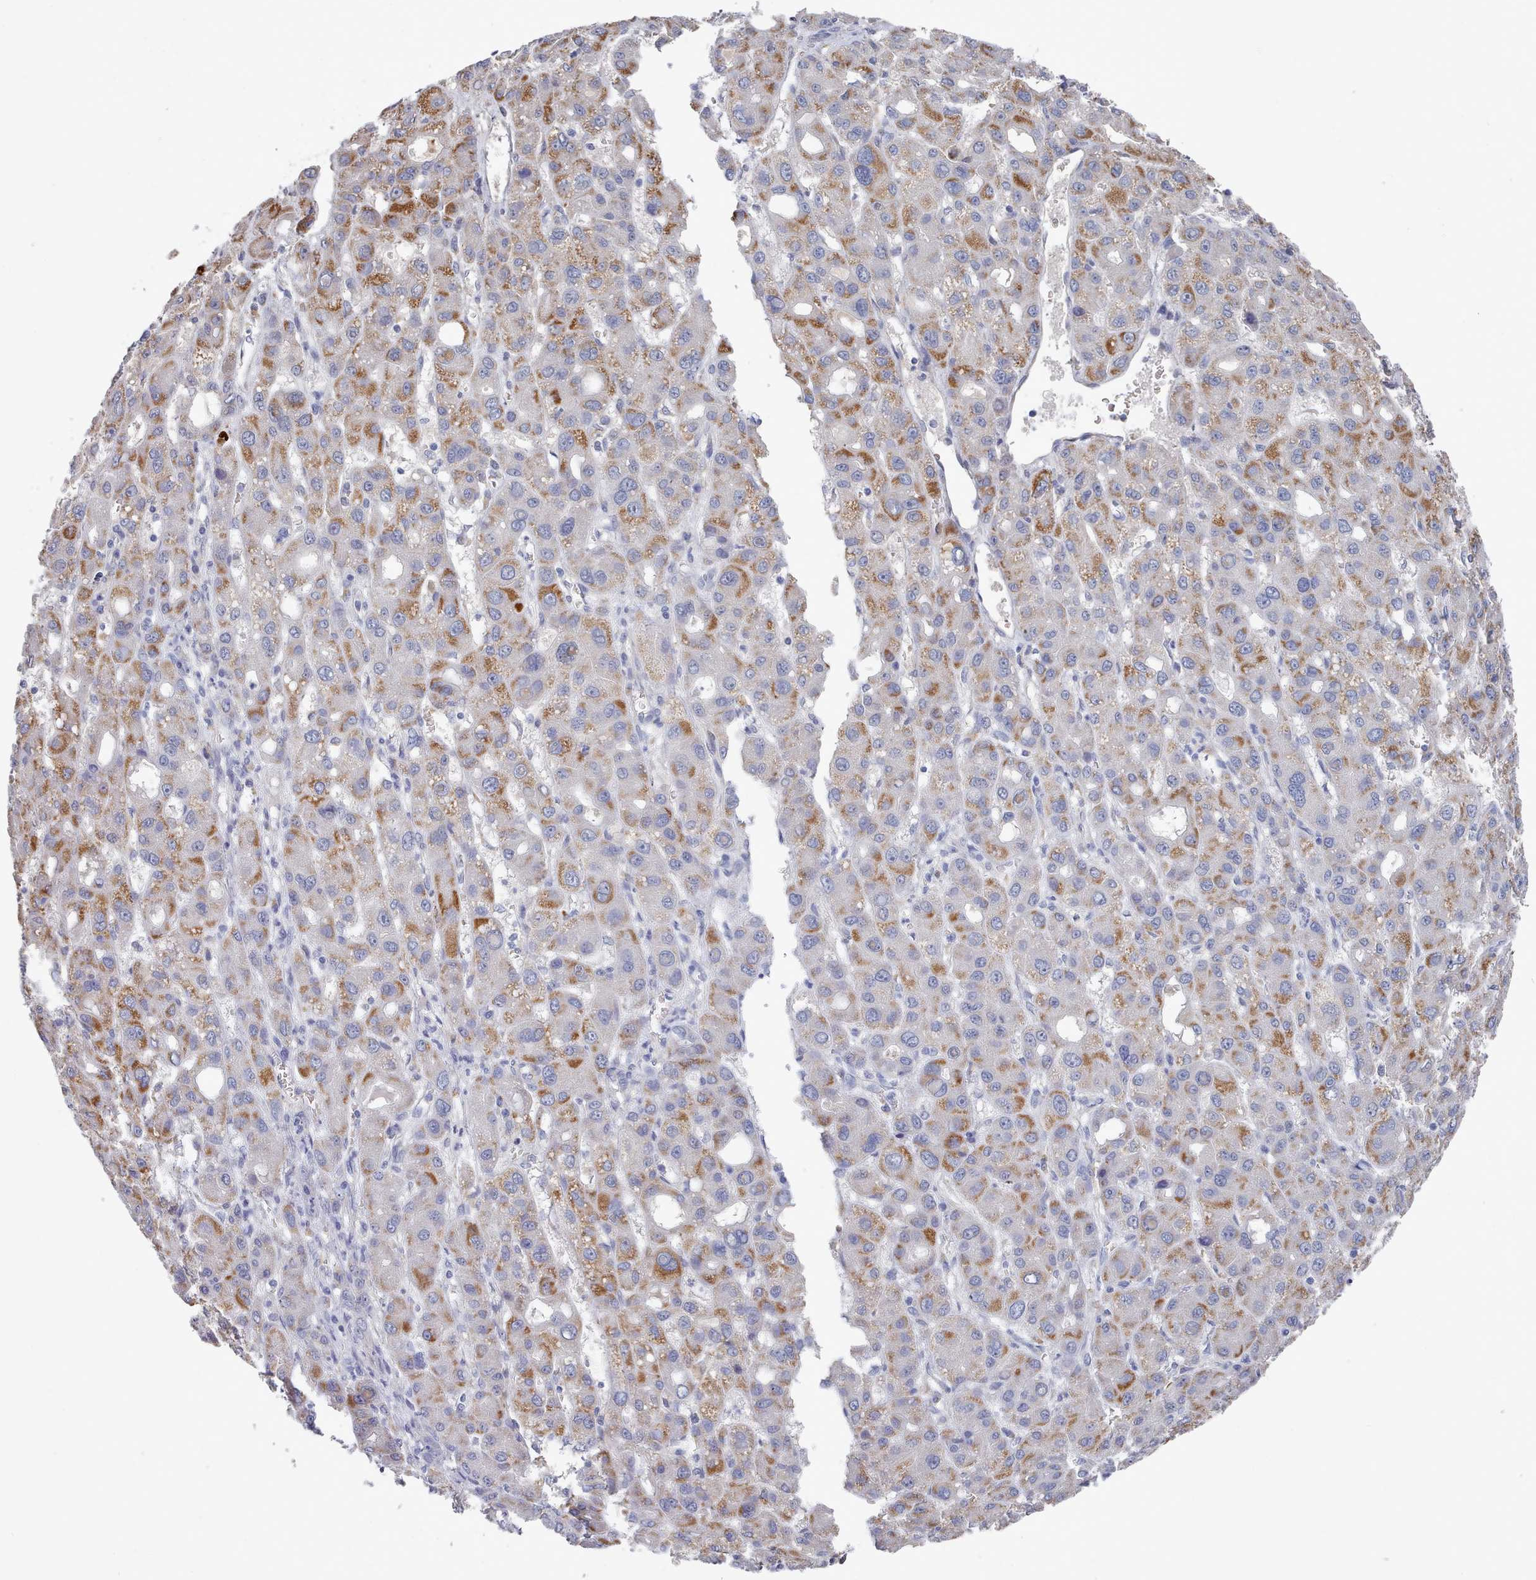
{"staining": {"intensity": "moderate", "quantity": "25%-75%", "location": "cytoplasmic/membranous"}, "tissue": "liver cancer", "cell_type": "Tumor cells", "image_type": "cancer", "snomed": [{"axis": "morphology", "description": "Carcinoma, Hepatocellular, NOS"}, {"axis": "topography", "description": "Liver"}], "caption": "Immunohistochemical staining of human liver cancer demonstrates moderate cytoplasmic/membranous protein positivity in about 25%-75% of tumor cells.", "gene": "ACAD11", "patient": {"sex": "male", "age": 55}}